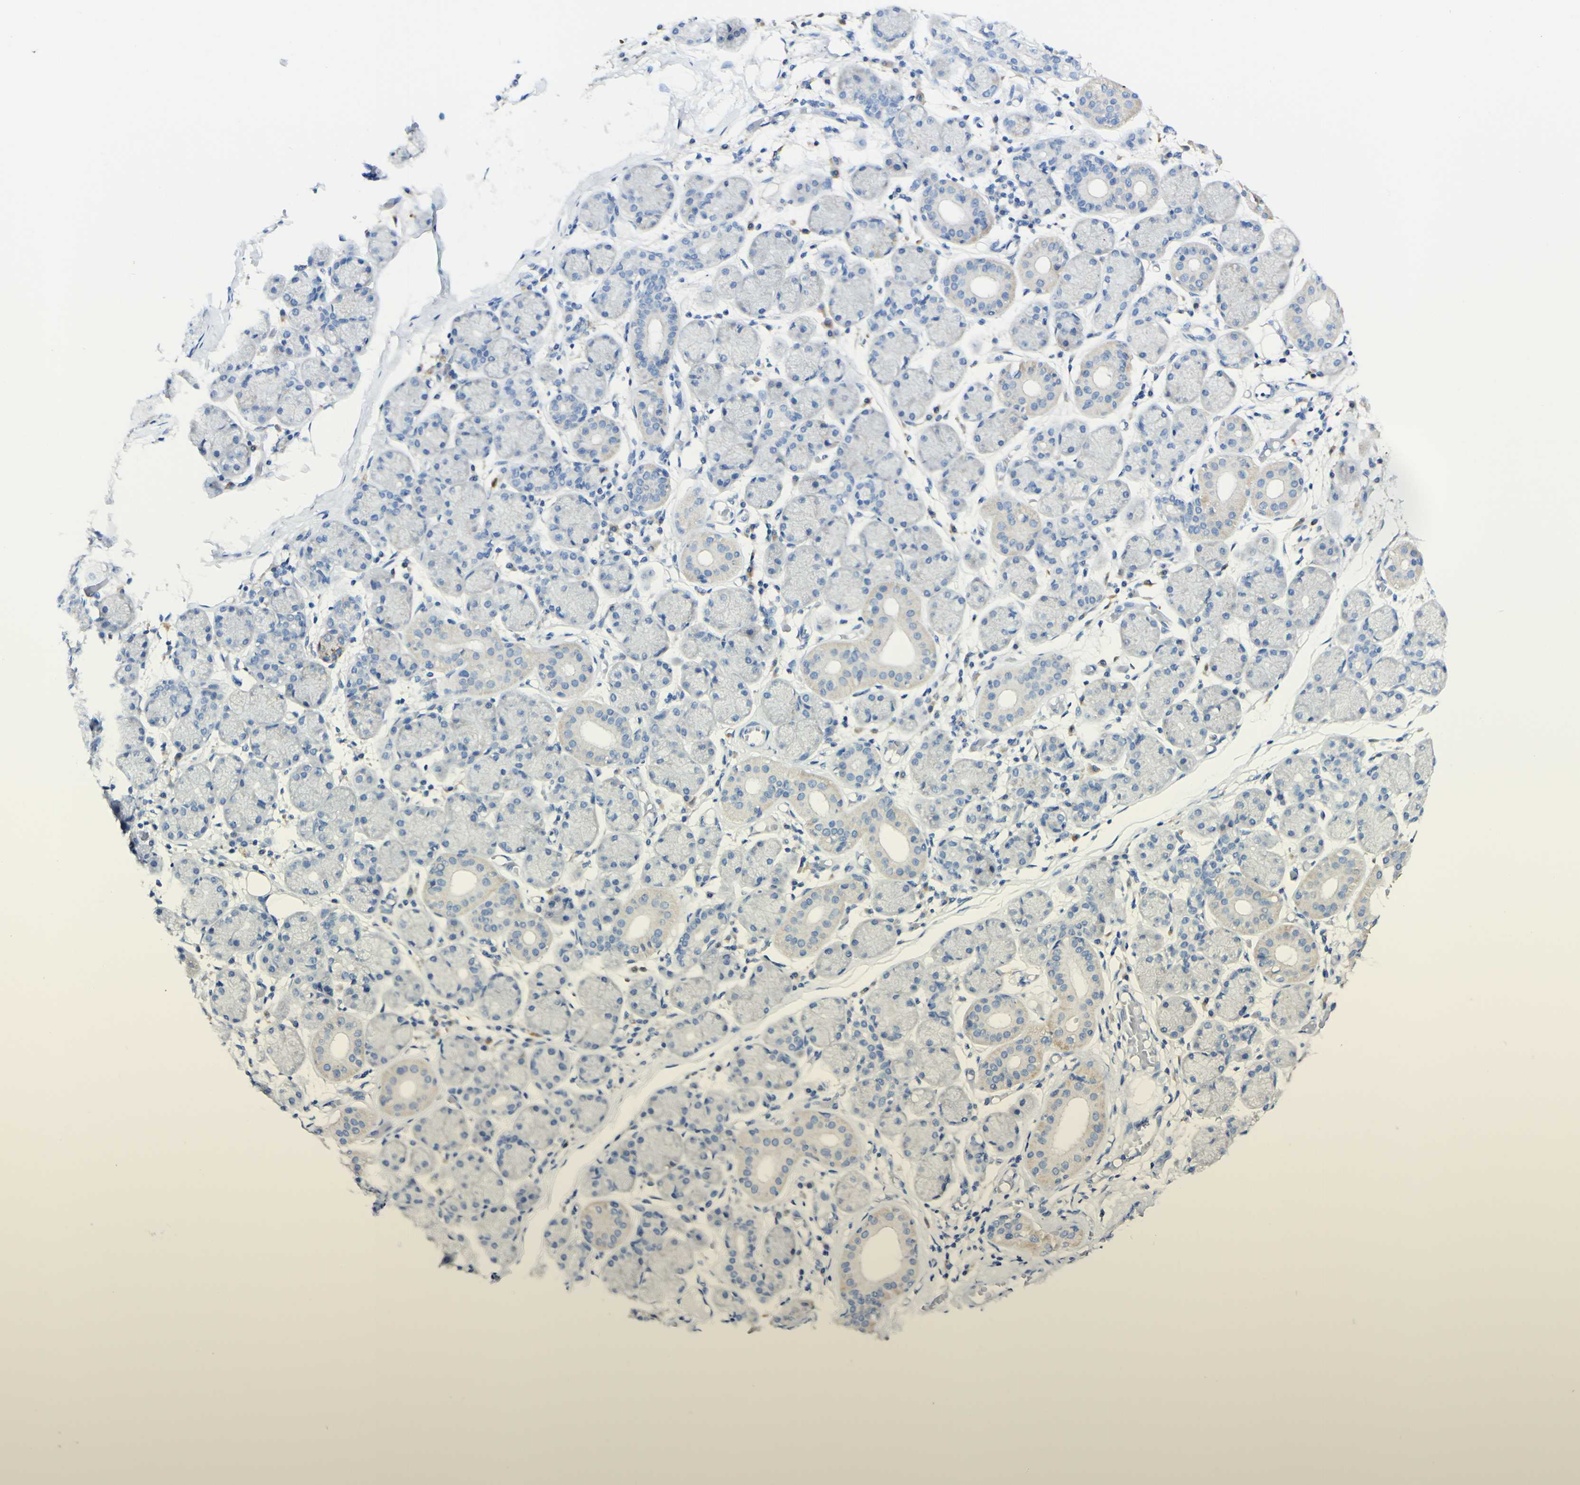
{"staining": {"intensity": "moderate", "quantity": "<25%", "location": "cytoplasmic/membranous"}, "tissue": "salivary gland", "cell_type": "Glandular cells", "image_type": "normal", "snomed": [{"axis": "morphology", "description": "Normal tissue, NOS"}, {"axis": "topography", "description": "Salivary gland"}], "caption": "The micrograph exhibits immunohistochemical staining of normal salivary gland. There is moderate cytoplasmic/membranous expression is appreciated in approximately <25% of glandular cells.", "gene": "FGF4", "patient": {"sex": "female", "age": 24}}